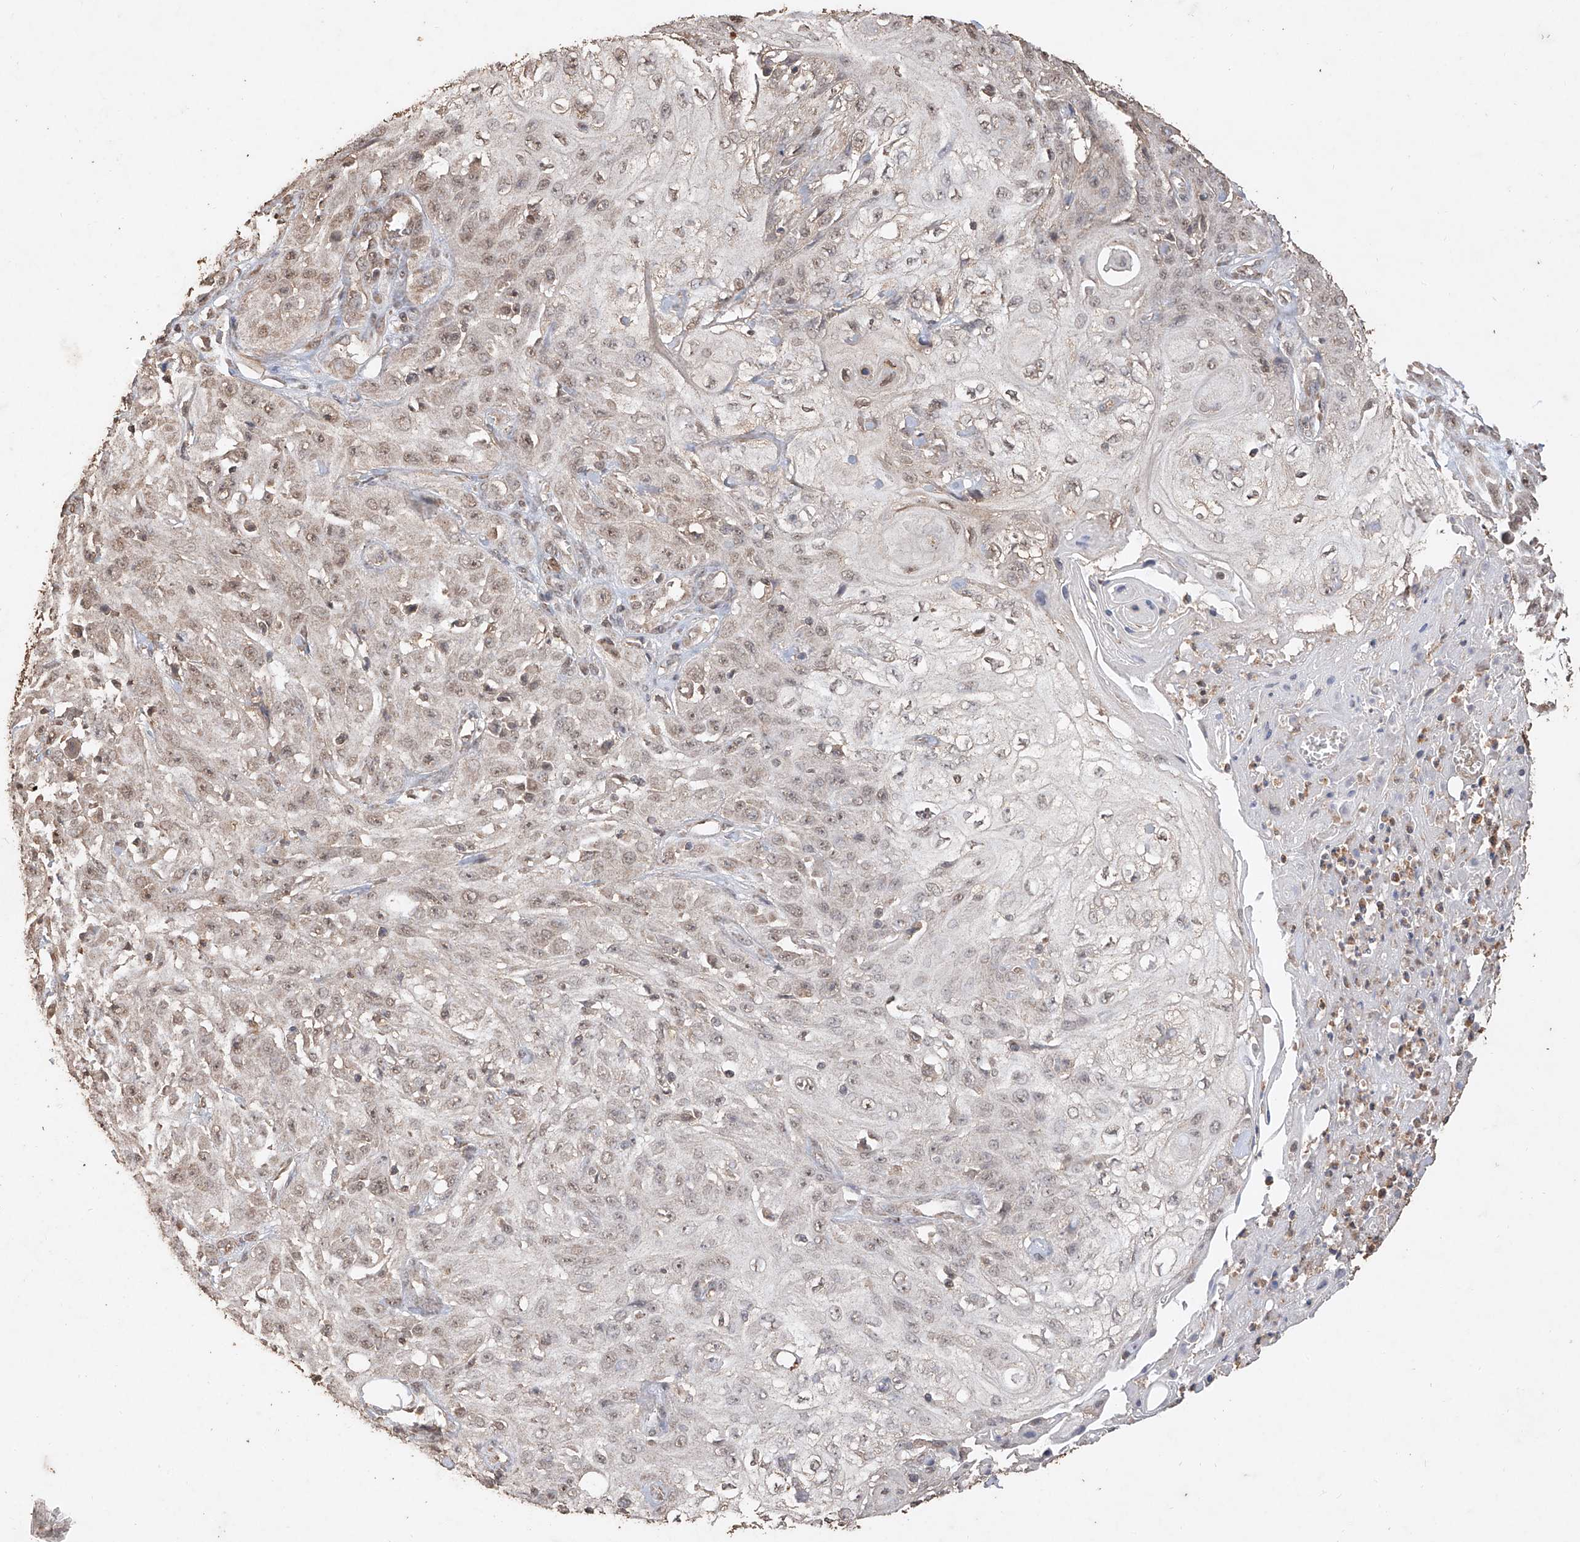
{"staining": {"intensity": "weak", "quantity": "25%-75%", "location": "nuclear"}, "tissue": "skin cancer", "cell_type": "Tumor cells", "image_type": "cancer", "snomed": [{"axis": "morphology", "description": "Squamous cell carcinoma, NOS"}, {"axis": "morphology", "description": "Squamous cell carcinoma, metastatic, NOS"}, {"axis": "topography", "description": "Skin"}, {"axis": "topography", "description": "Lymph node"}], "caption": "Metastatic squamous cell carcinoma (skin) stained with a protein marker displays weak staining in tumor cells.", "gene": "ELOVL1", "patient": {"sex": "male", "age": 75}}